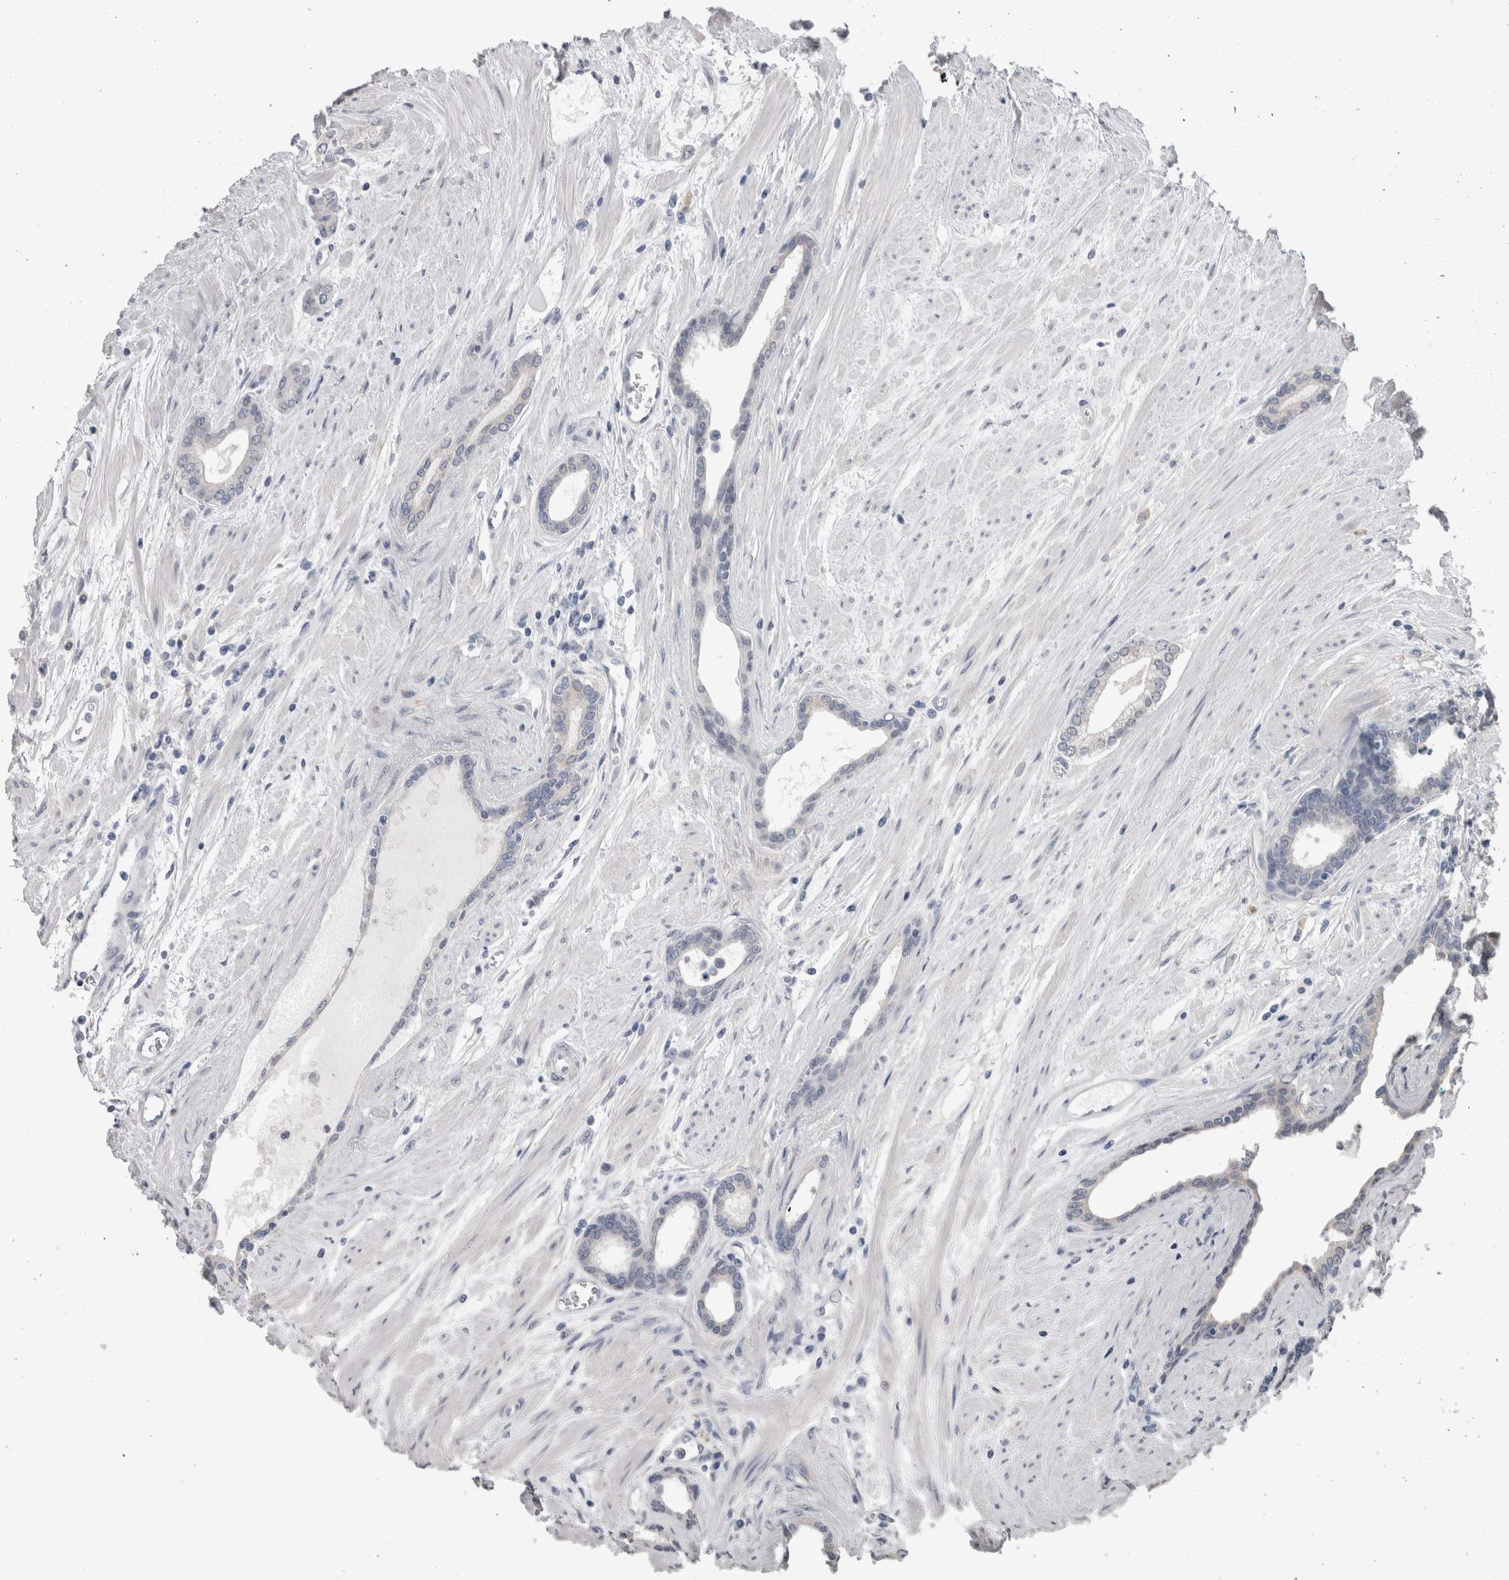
{"staining": {"intensity": "negative", "quantity": "none", "location": "none"}, "tissue": "prostate cancer", "cell_type": "Tumor cells", "image_type": "cancer", "snomed": [{"axis": "morphology", "description": "Adenocarcinoma, Low grade"}, {"axis": "topography", "description": "Prostate"}], "caption": "IHC histopathology image of prostate cancer (low-grade adenocarcinoma) stained for a protein (brown), which displays no expression in tumor cells.", "gene": "FHOD3", "patient": {"sex": "male", "age": 60}}